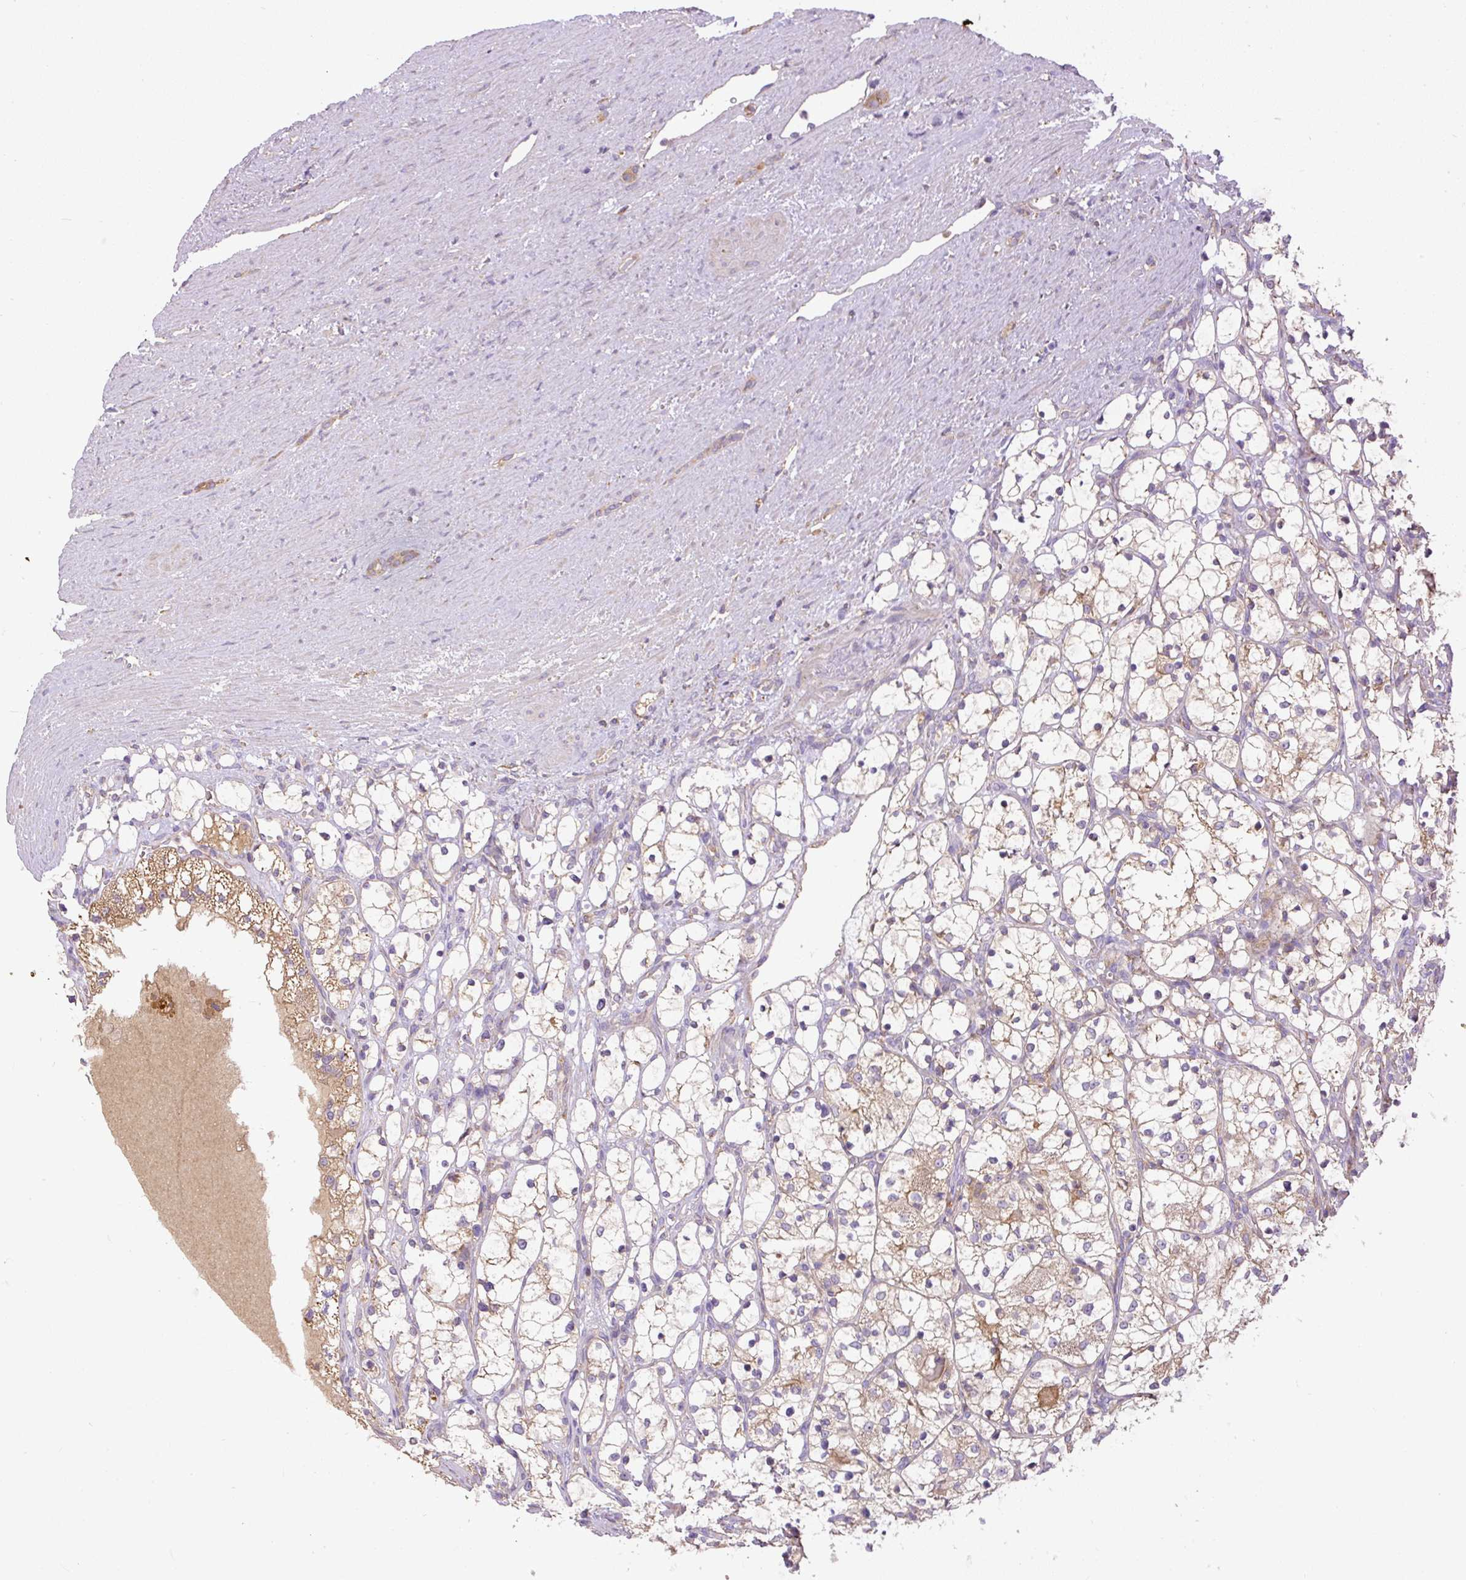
{"staining": {"intensity": "weak", "quantity": "<25%", "location": "cytoplasmic/membranous"}, "tissue": "renal cancer", "cell_type": "Tumor cells", "image_type": "cancer", "snomed": [{"axis": "morphology", "description": "Adenocarcinoma, NOS"}, {"axis": "topography", "description": "Kidney"}], "caption": "A photomicrograph of human renal adenocarcinoma is negative for staining in tumor cells.", "gene": "DAPK1", "patient": {"sex": "female", "age": 69}}